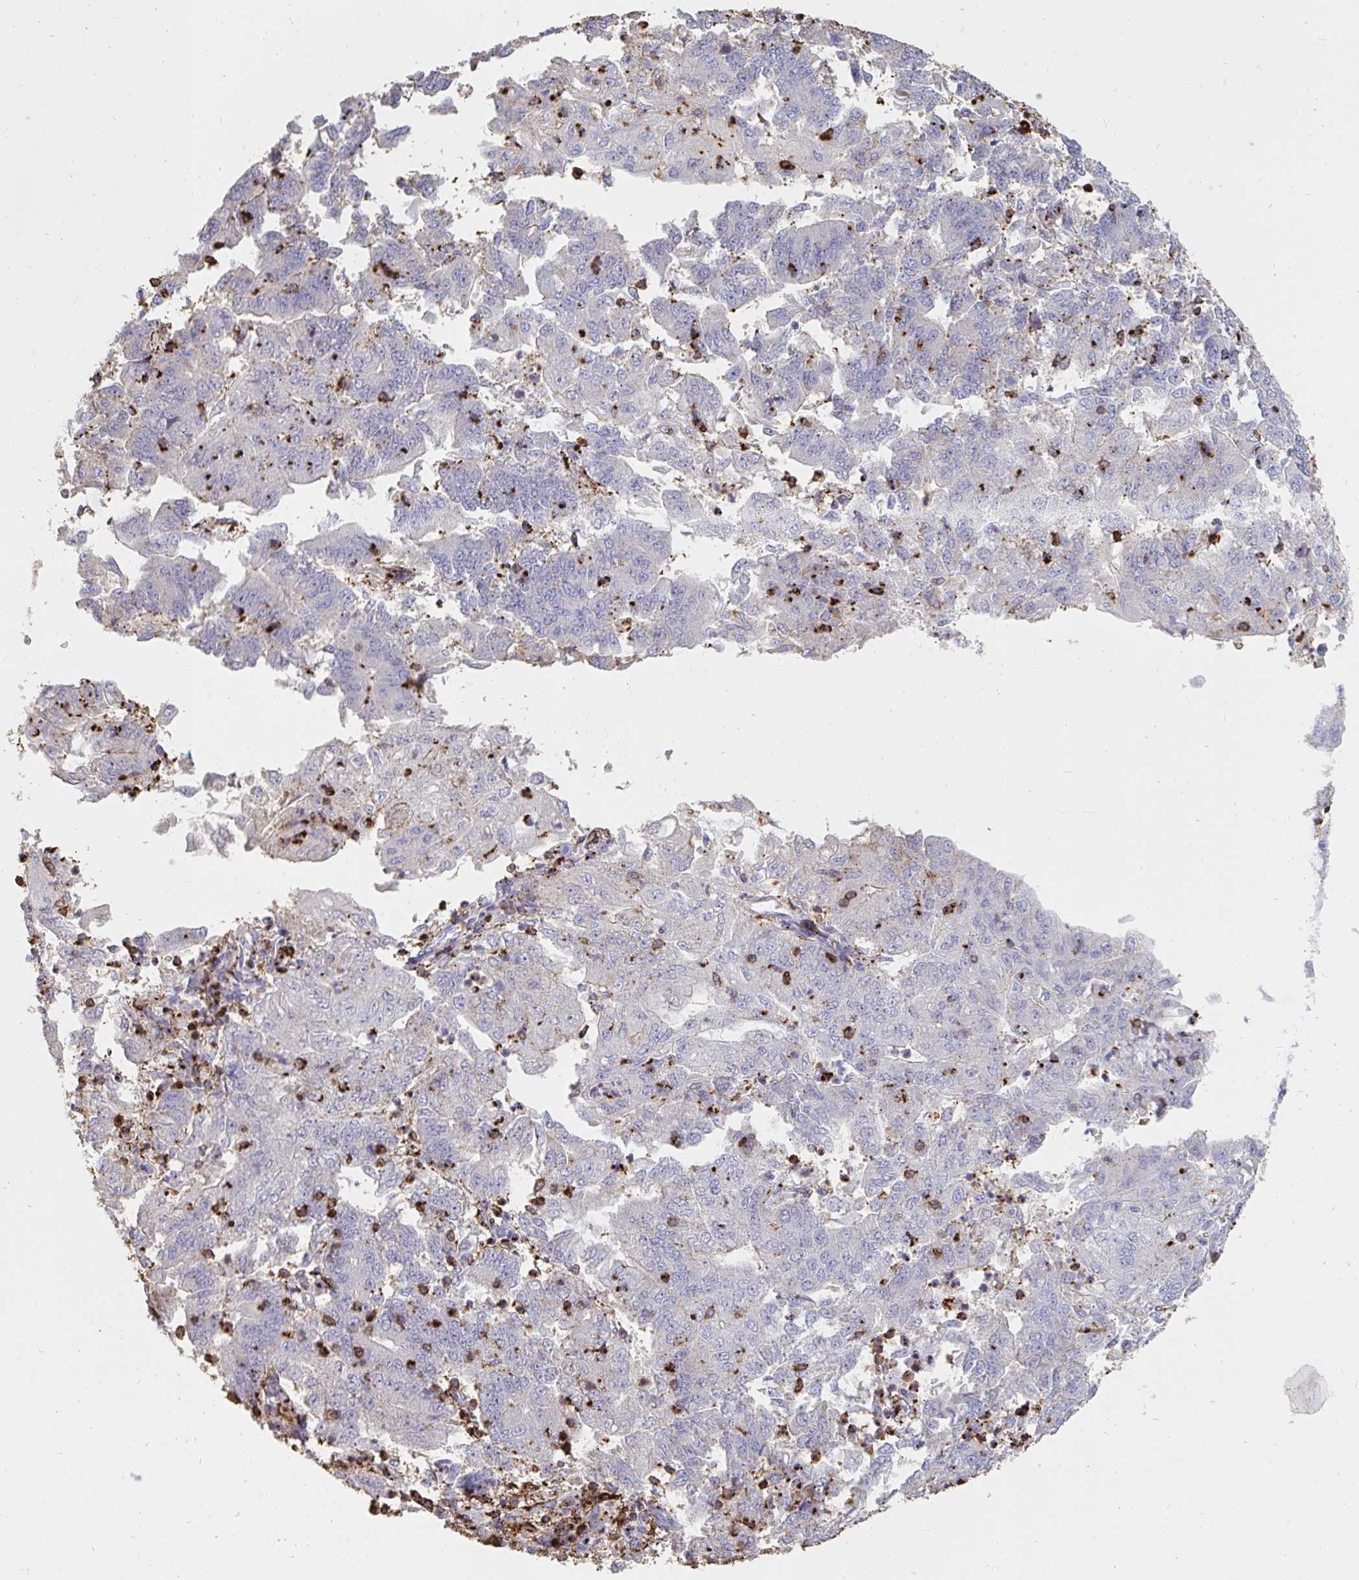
{"staining": {"intensity": "moderate", "quantity": "<25%", "location": "cytoplasmic/membranous"}, "tissue": "endometrial cancer", "cell_type": "Tumor cells", "image_type": "cancer", "snomed": [{"axis": "morphology", "description": "Adenocarcinoma, NOS"}, {"axis": "topography", "description": "Endometrium"}], "caption": "This photomicrograph exhibits IHC staining of endometrial cancer (adenocarcinoma), with low moderate cytoplasmic/membranous expression in approximately <25% of tumor cells.", "gene": "CFL1", "patient": {"sex": "female", "age": 70}}